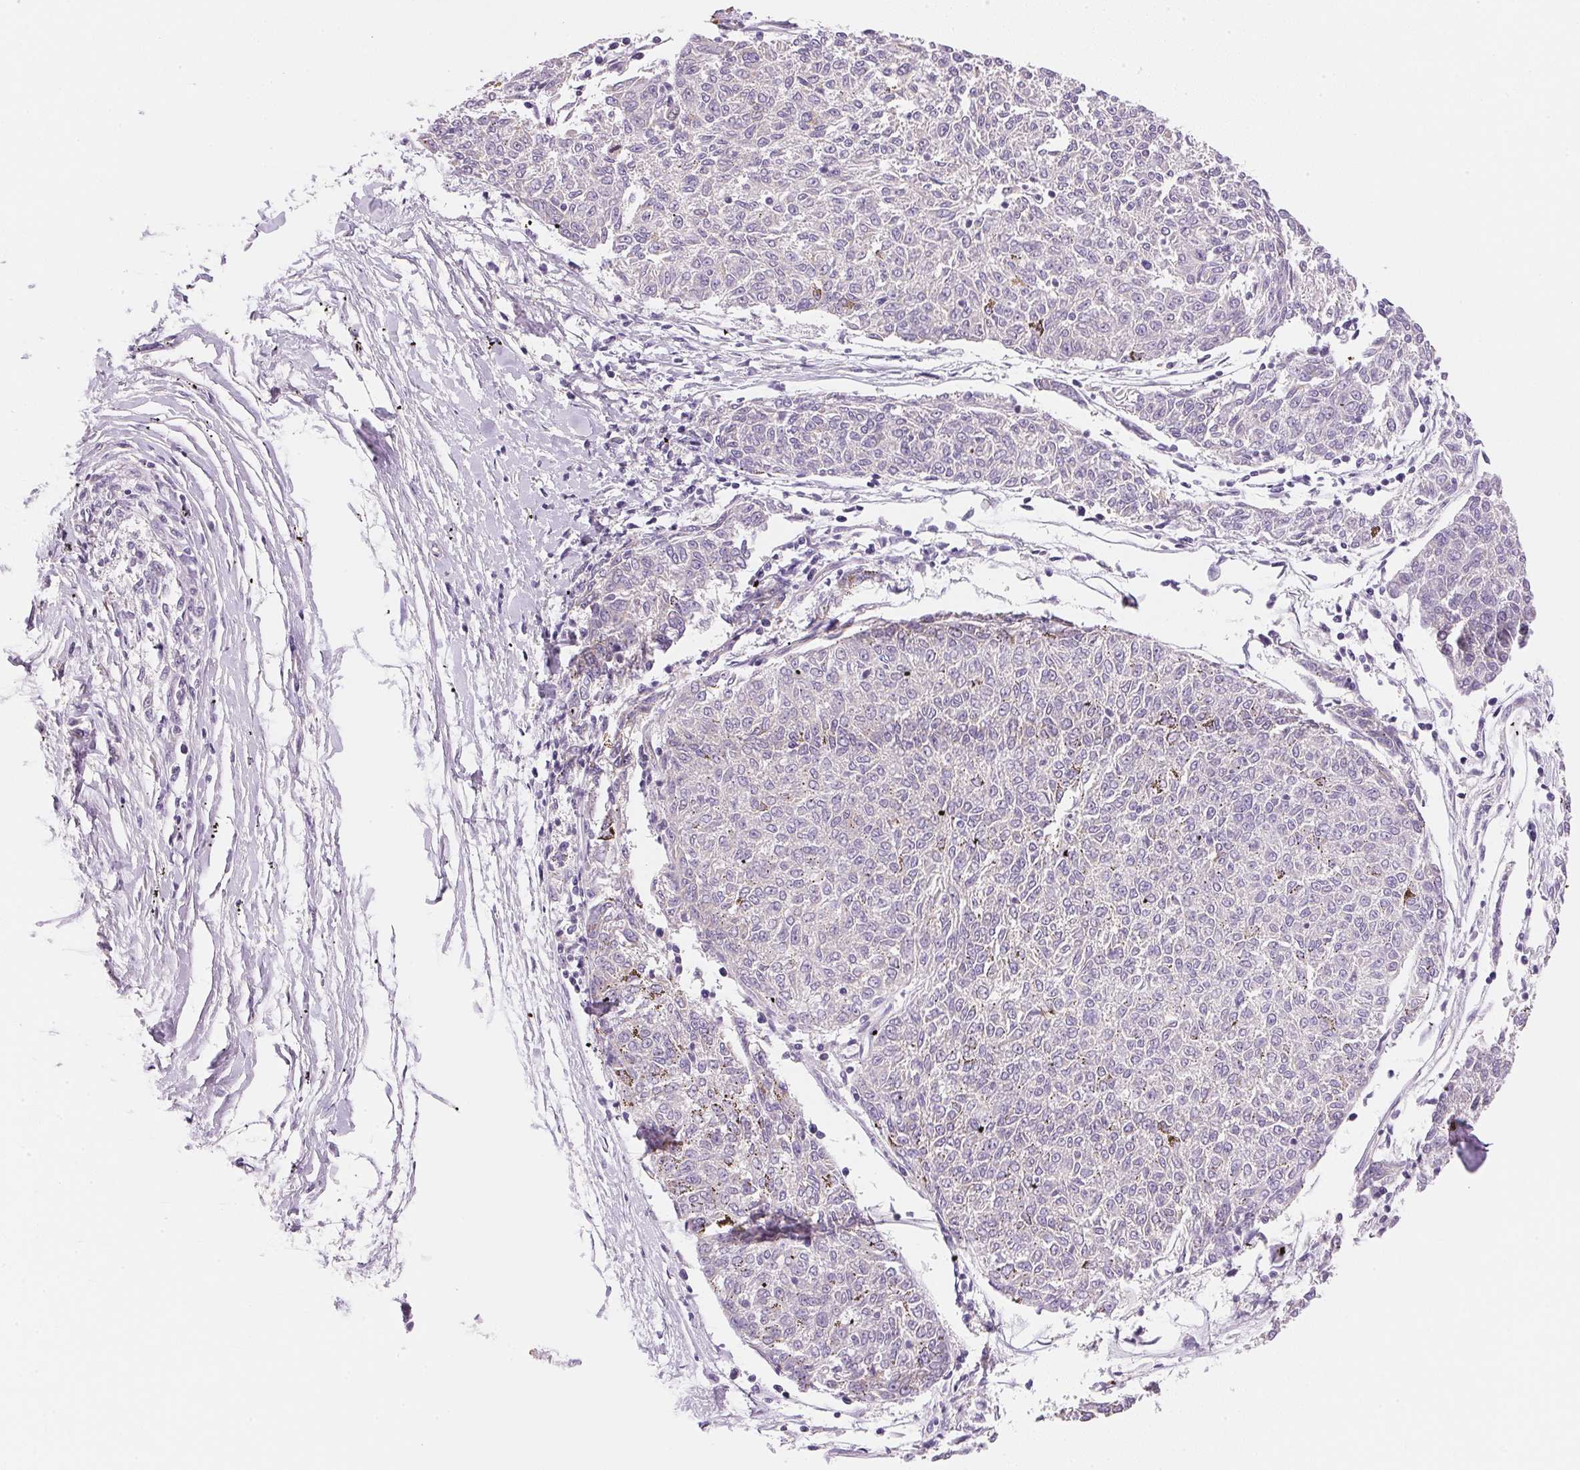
{"staining": {"intensity": "negative", "quantity": "none", "location": "none"}, "tissue": "melanoma", "cell_type": "Tumor cells", "image_type": "cancer", "snomed": [{"axis": "morphology", "description": "Malignant melanoma, NOS"}, {"axis": "topography", "description": "Skin"}], "caption": "A histopathology image of human melanoma is negative for staining in tumor cells.", "gene": "SMTN", "patient": {"sex": "female", "age": 72}}